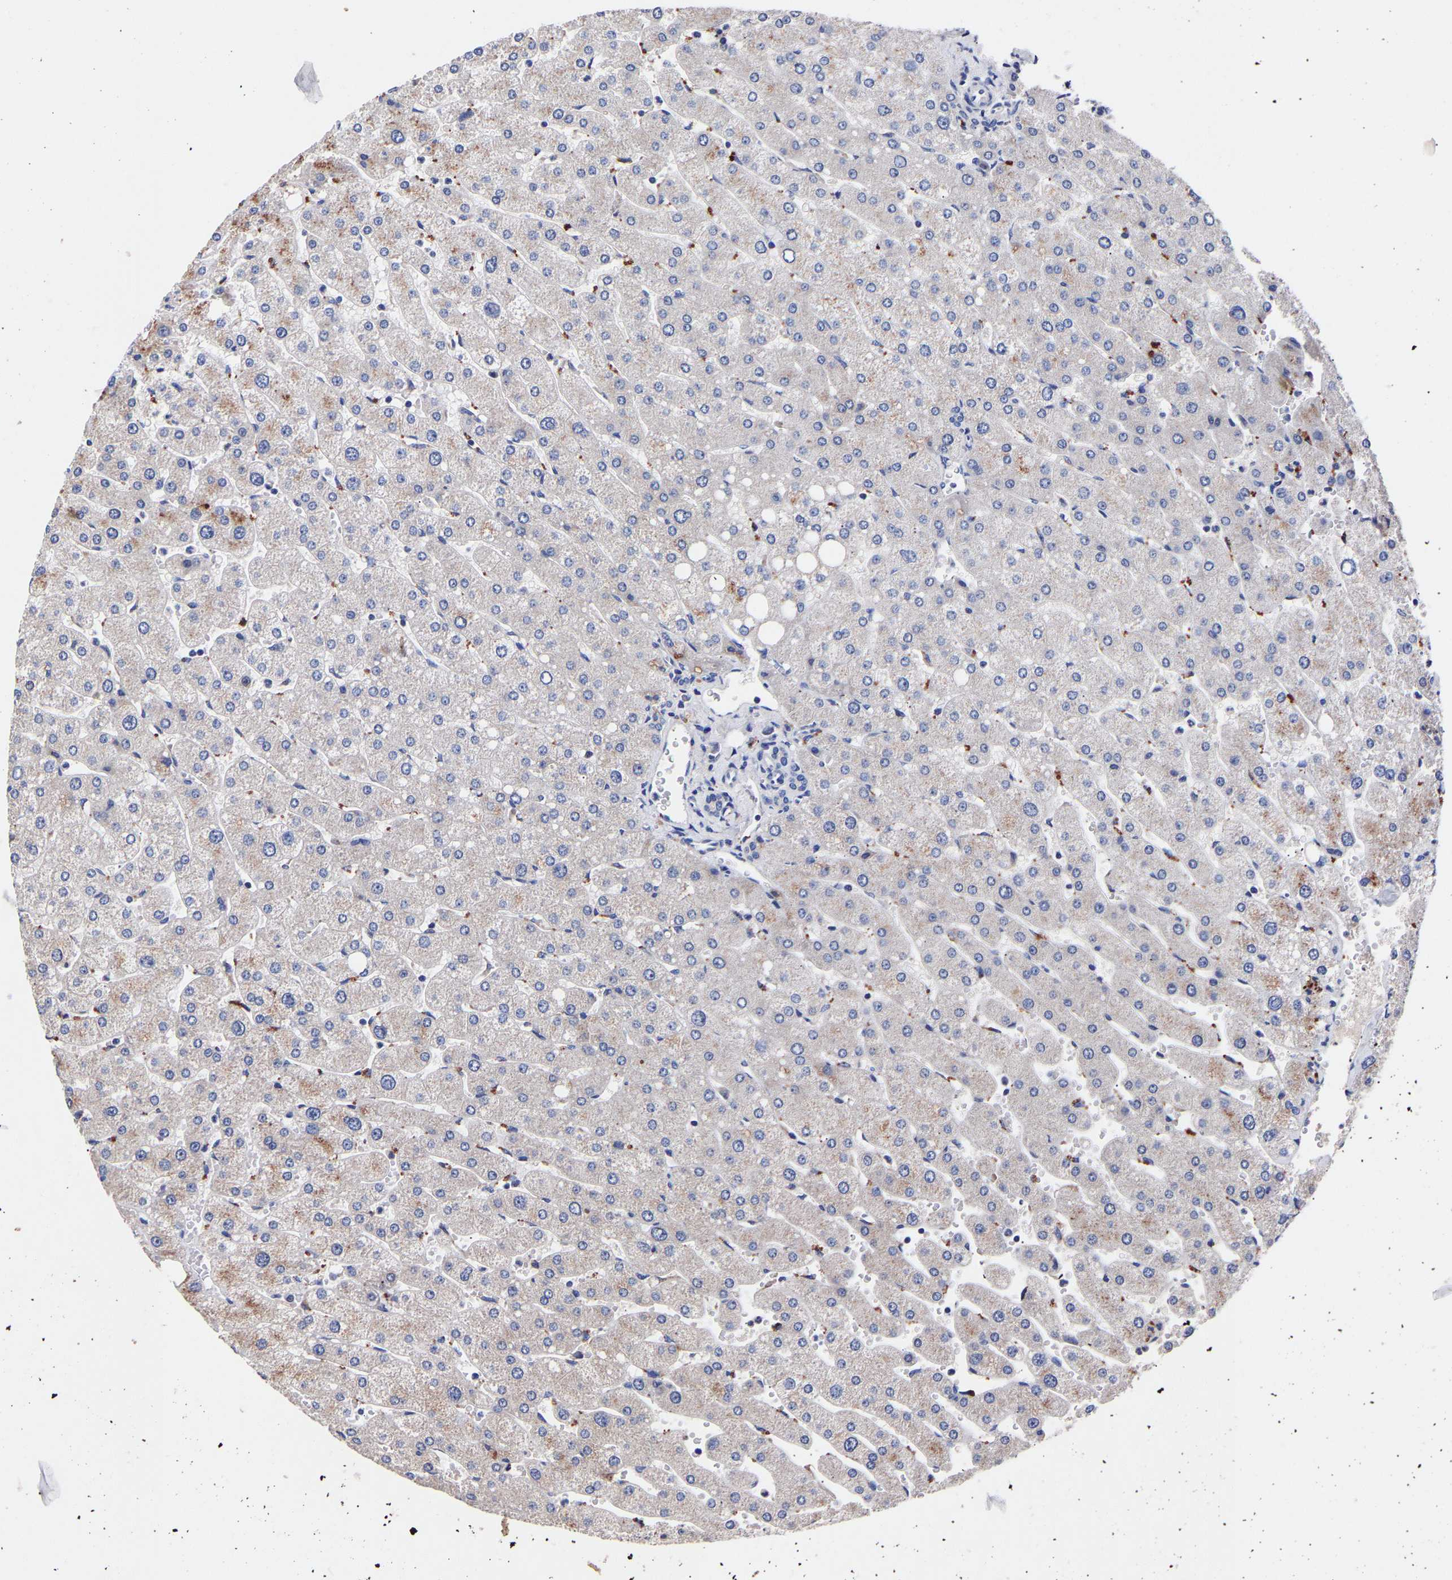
{"staining": {"intensity": "negative", "quantity": "none", "location": "none"}, "tissue": "liver", "cell_type": "Cholangiocytes", "image_type": "normal", "snomed": [{"axis": "morphology", "description": "Normal tissue, NOS"}, {"axis": "topography", "description": "Liver"}], "caption": "DAB (3,3'-diaminobenzidine) immunohistochemical staining of unremarkable liver exhibits no significant expression in cholangiocytes. The staining is performed using DAB brown chromogen with nuclei counter-stained in using hematoxylin.", "gene": "SEM1", "patient": {"sex": "male", "age": 55}}